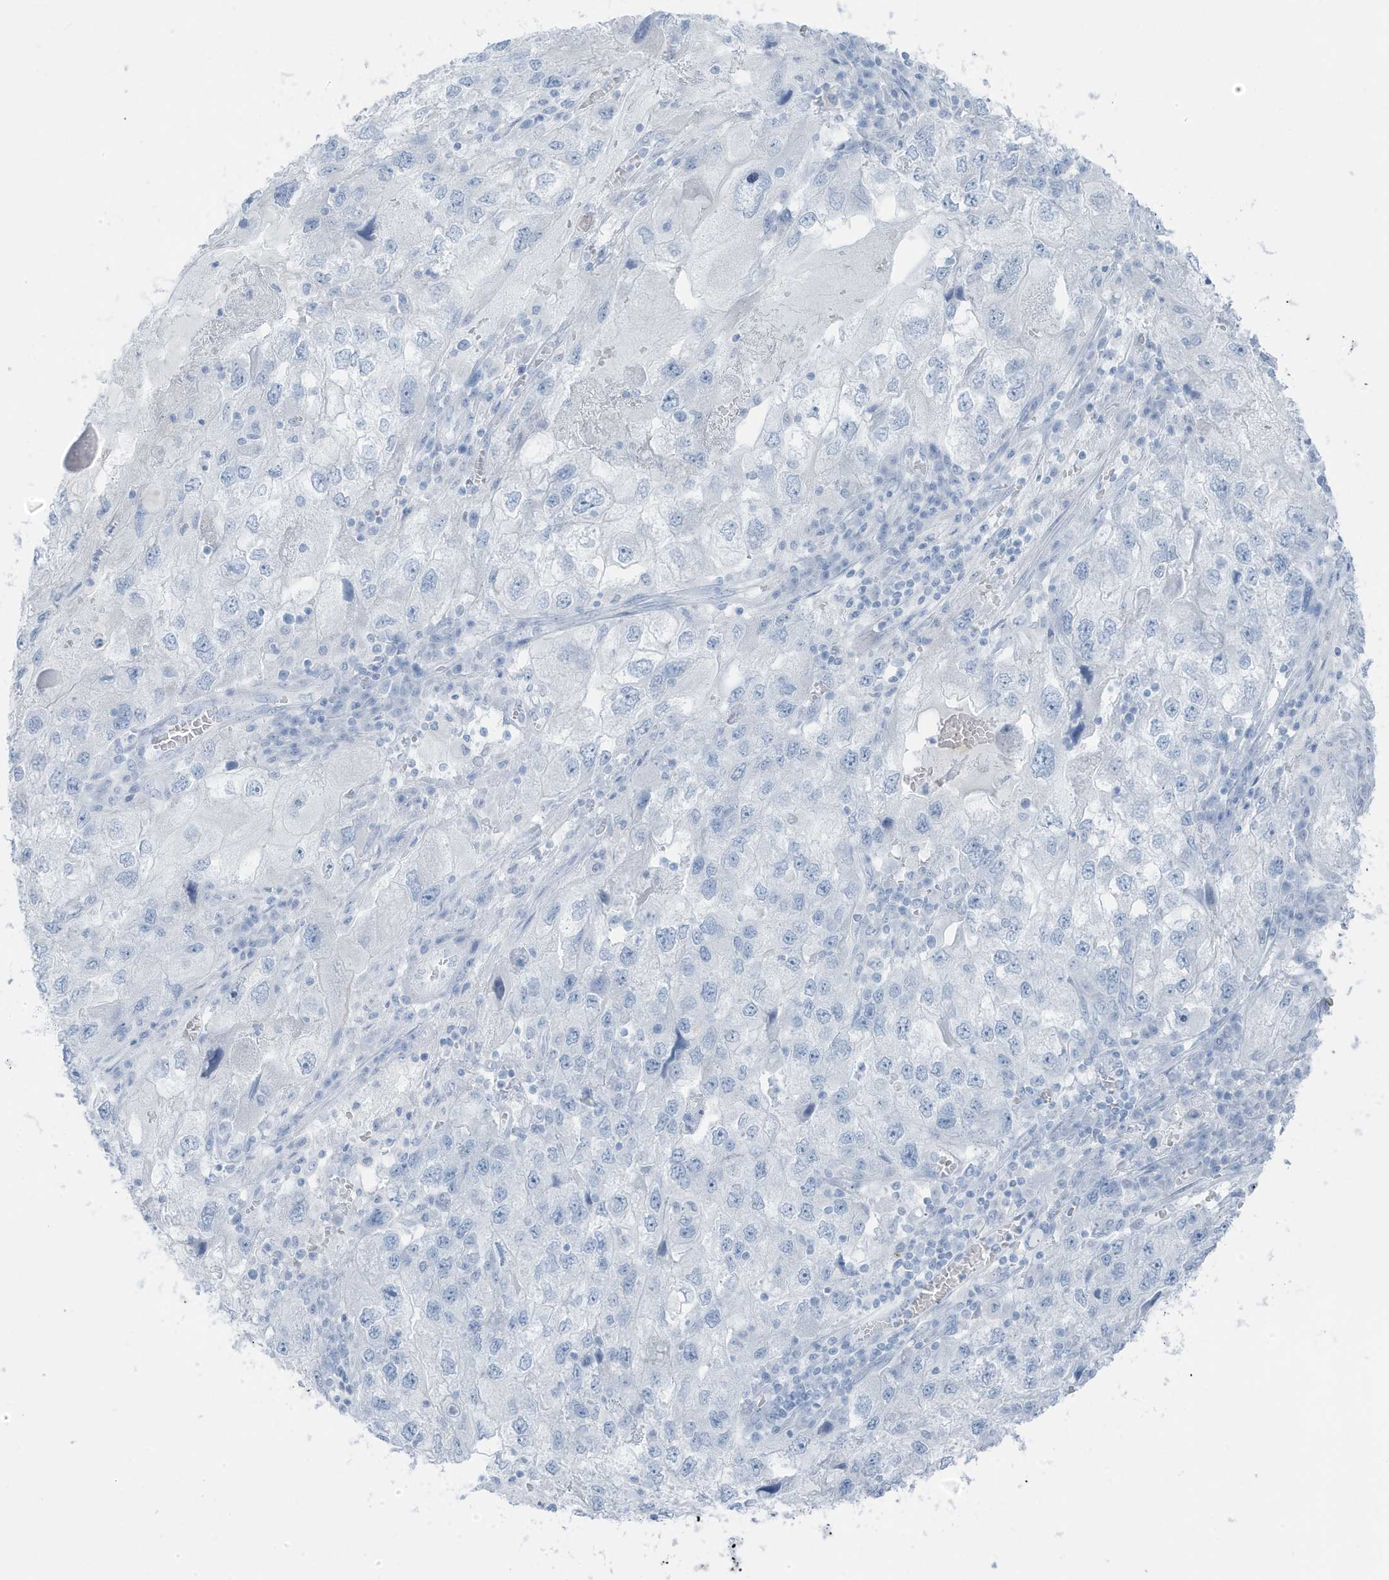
{"staining": {"intensity": "negative", "quantity": "none", "location": "none"}, "tissue": "endometrial cancer", "cell_type": "Tumor cells", "image_type": "cancer", "snomed": [{"axis": "morphology", "description": "Adenocarcinoma, NOS"}, {"axis": "topography", "description": "Endometrium"}], "caption": "Endometrial cancer (adenocarcinoma) stained for a protein using immunohistochemistry exhibits no staining tumor cells.", "gene": "ZFP64", "patient": {"sex": "female", "age": 49}}